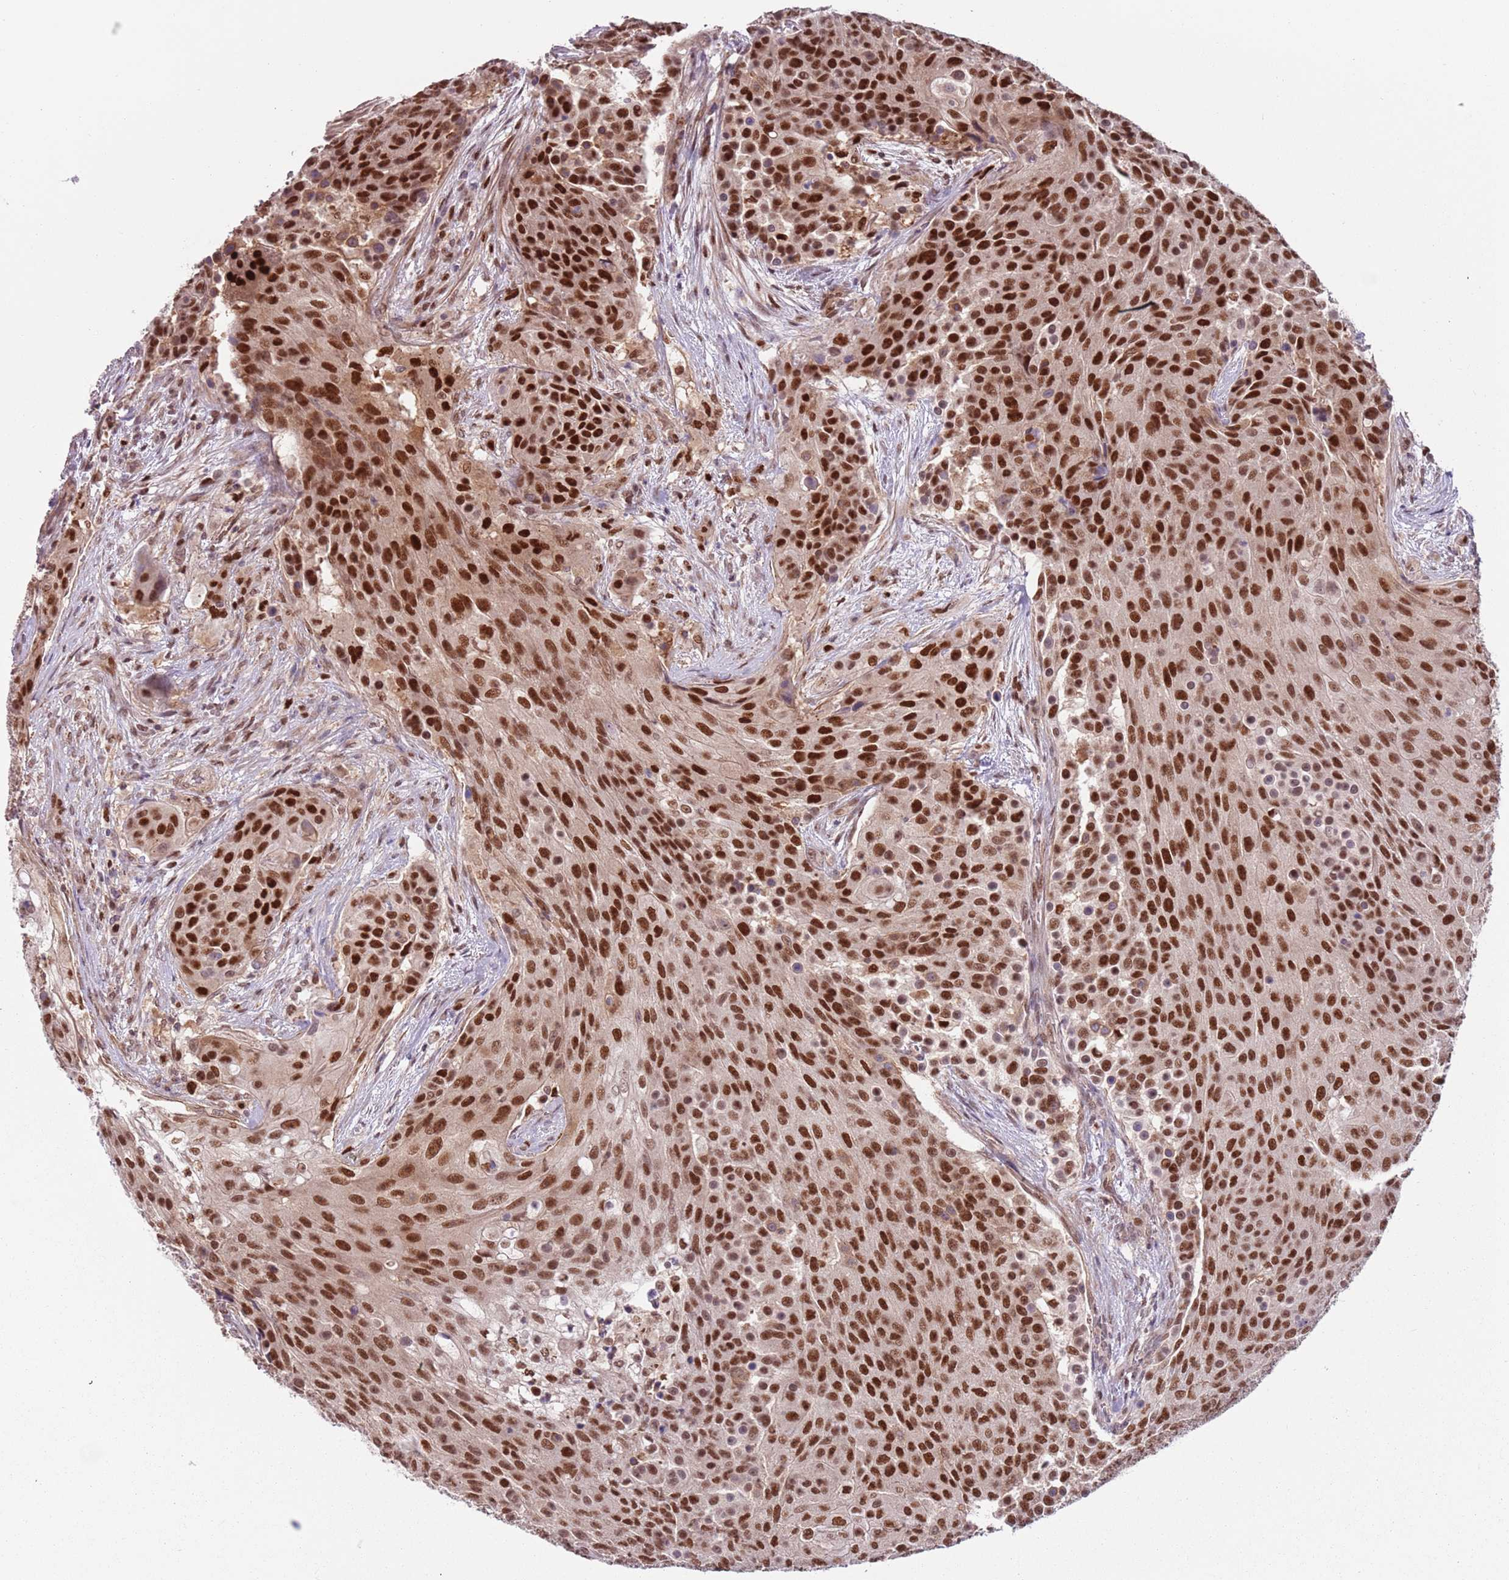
{"staining": {"intensity": "strong", "quantity": ">75%", "location": "nuclear"}, "tissue": "urothelial cancer", "cell_type": "Tumor cells", "image_type": "cancer", "snomed": [{"axis": "morphology", "description": "Urothelial carcinoma, High grade"}, {"axis": "topography", "description": "Urinary bladder"}], "caption": "An image of human urothelial cancer stained for a protein reveals strong nuclear brown staining in tumor cells.", "gene": "RMND5B", "patient": {"sex": "female", "age": 63}}